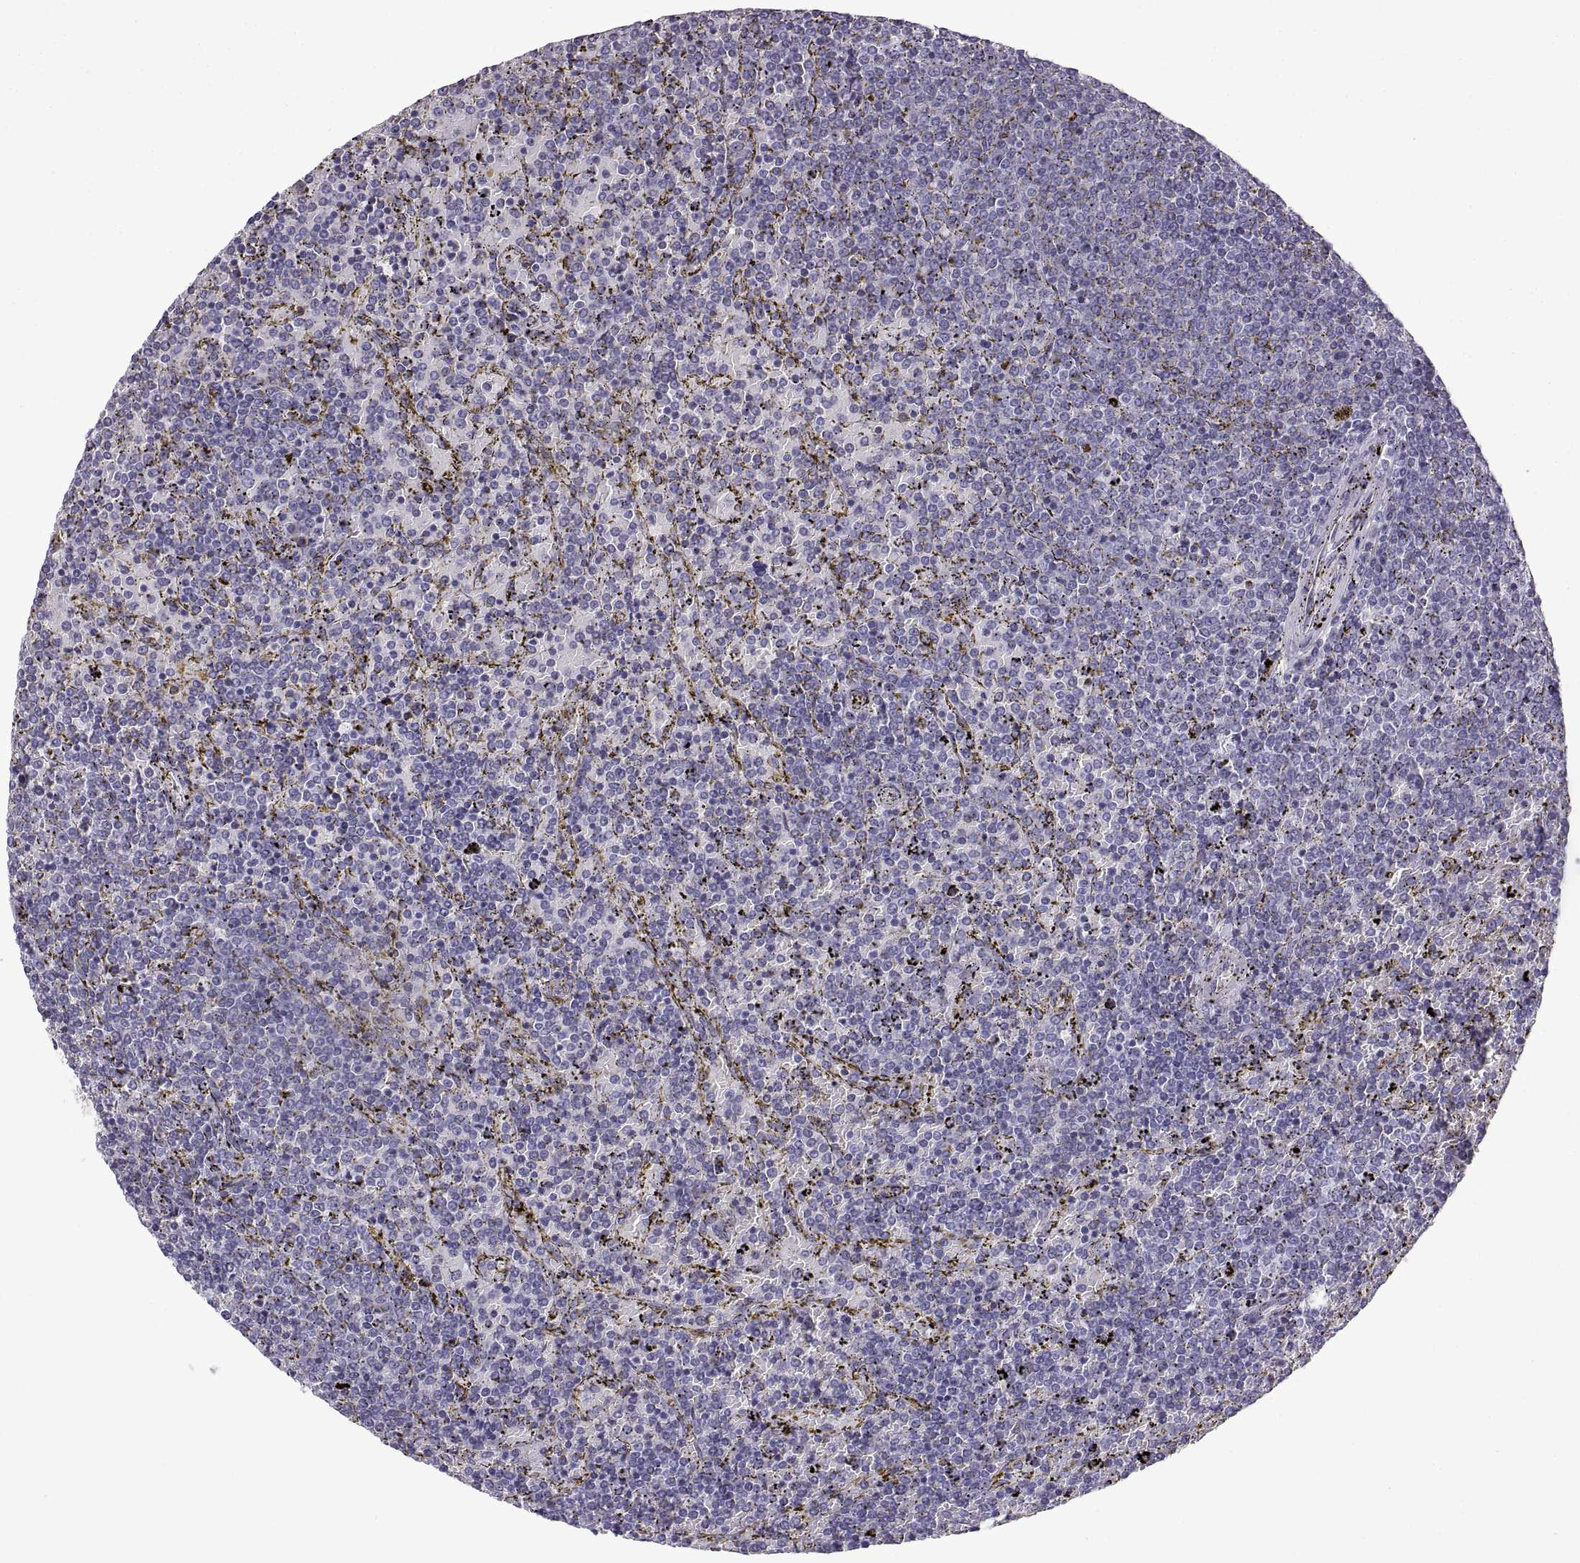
{"staining": {"intensity": "negative", "quantity": "none", "location": "none"}, "tissue": "lymphoma", "cell_type": "Tumor cells", "image_type": "cancer", "snomed": [{"axis": "morphology", "description": "Malignant lymphoma, non-Hodgkin's type, Low grade"}, {"axis": "topography", "description": "Spleen"}], "caption": "A micrograph of human malignant lymphoma, non-Hodgkin's type (low-grade) is negative for staining in tumor cells.", "gene": "RLBP1", "patient": {"sex": "female", "age": 77}}